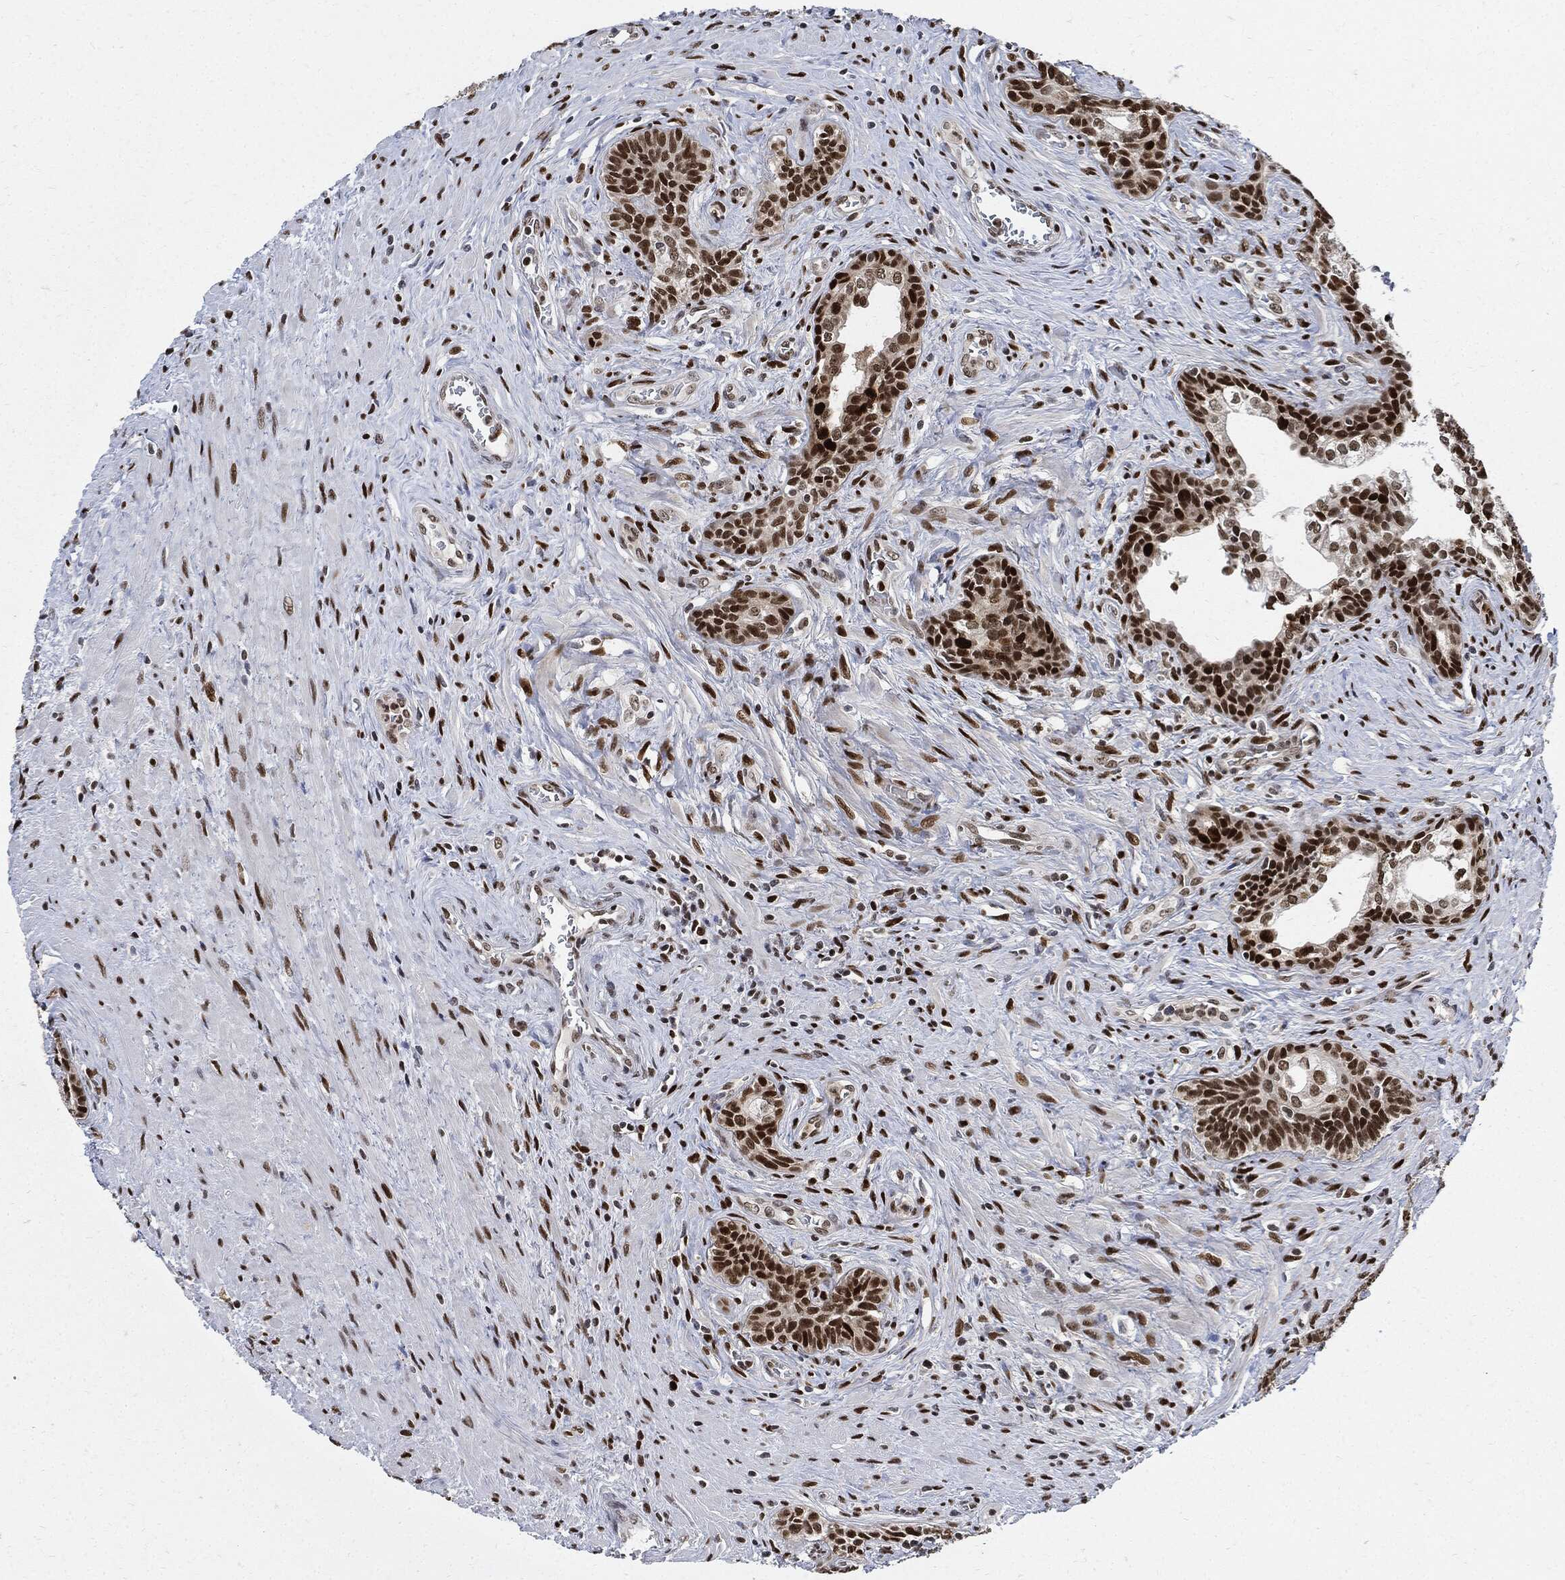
{"staining": {"intensity": "strong", "quantity": ">75%", "location": "nuclear"}, "tissue": "prostate cancer", "cell_type": "Tumor cells", "image_type": "cancer", "snomed": [{"axis": "morphology", "description": "Adenocarcinoma, NOS"}, {"axis": "morphology", "description": "Adenocarcinoma, High grade"}, {"axis": "topography", "description": "Prostate"}], "caption": "Immunohistochemical staining of human prostate adenocarcinoma displays high levels of strong nuclear protein expression in about >75% of tumor cells. Using DAB (3,3'-diaminobenzidine) (brown) and hematoxylin (blue) stains, captured at high magnification using brightfield microscopy.", "gene": "PCNA", "patient": {"sex": "male", "age": 61}}